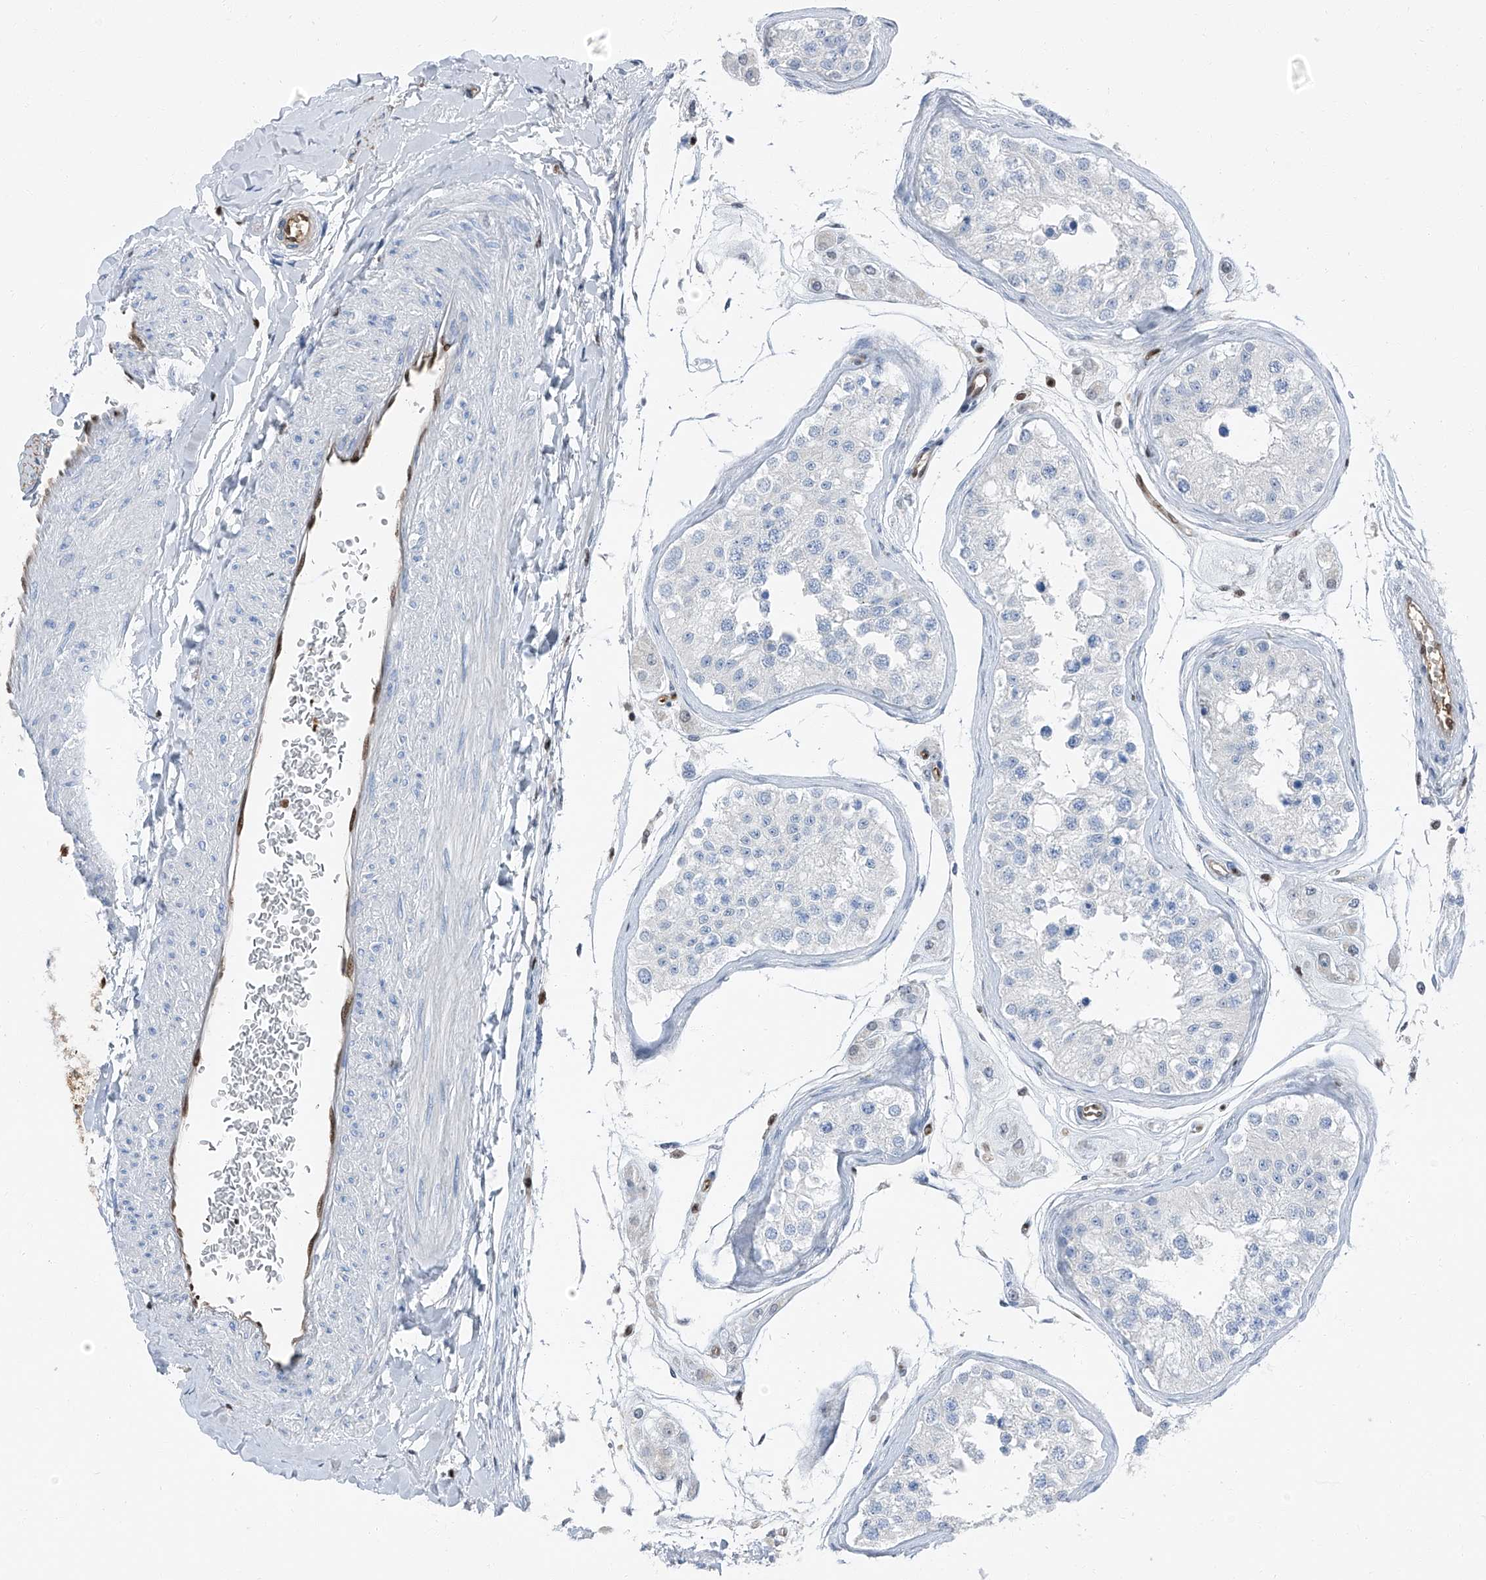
{"staining": {"intensity": "negative", "quantity": "none", "location": "none"}, "tissue": "testis", "cell_type": "Cells in seminiferous ducts", "image_type": "normal", "snomed": [{"axis": "morphology", "description": "Normal tissue, NOS"}, {"axis": "morphology", "description": "Adenocarcinoma, metastatic, NOS"}, {"axis": "topography", "description": "Testis"}], "caption": "A micrograph of testis stained for a protein displays no brown staining in cells in seminiferous ducts.", "gene": "PSMB10", "patient": {"sex": "male", "age": 26}}